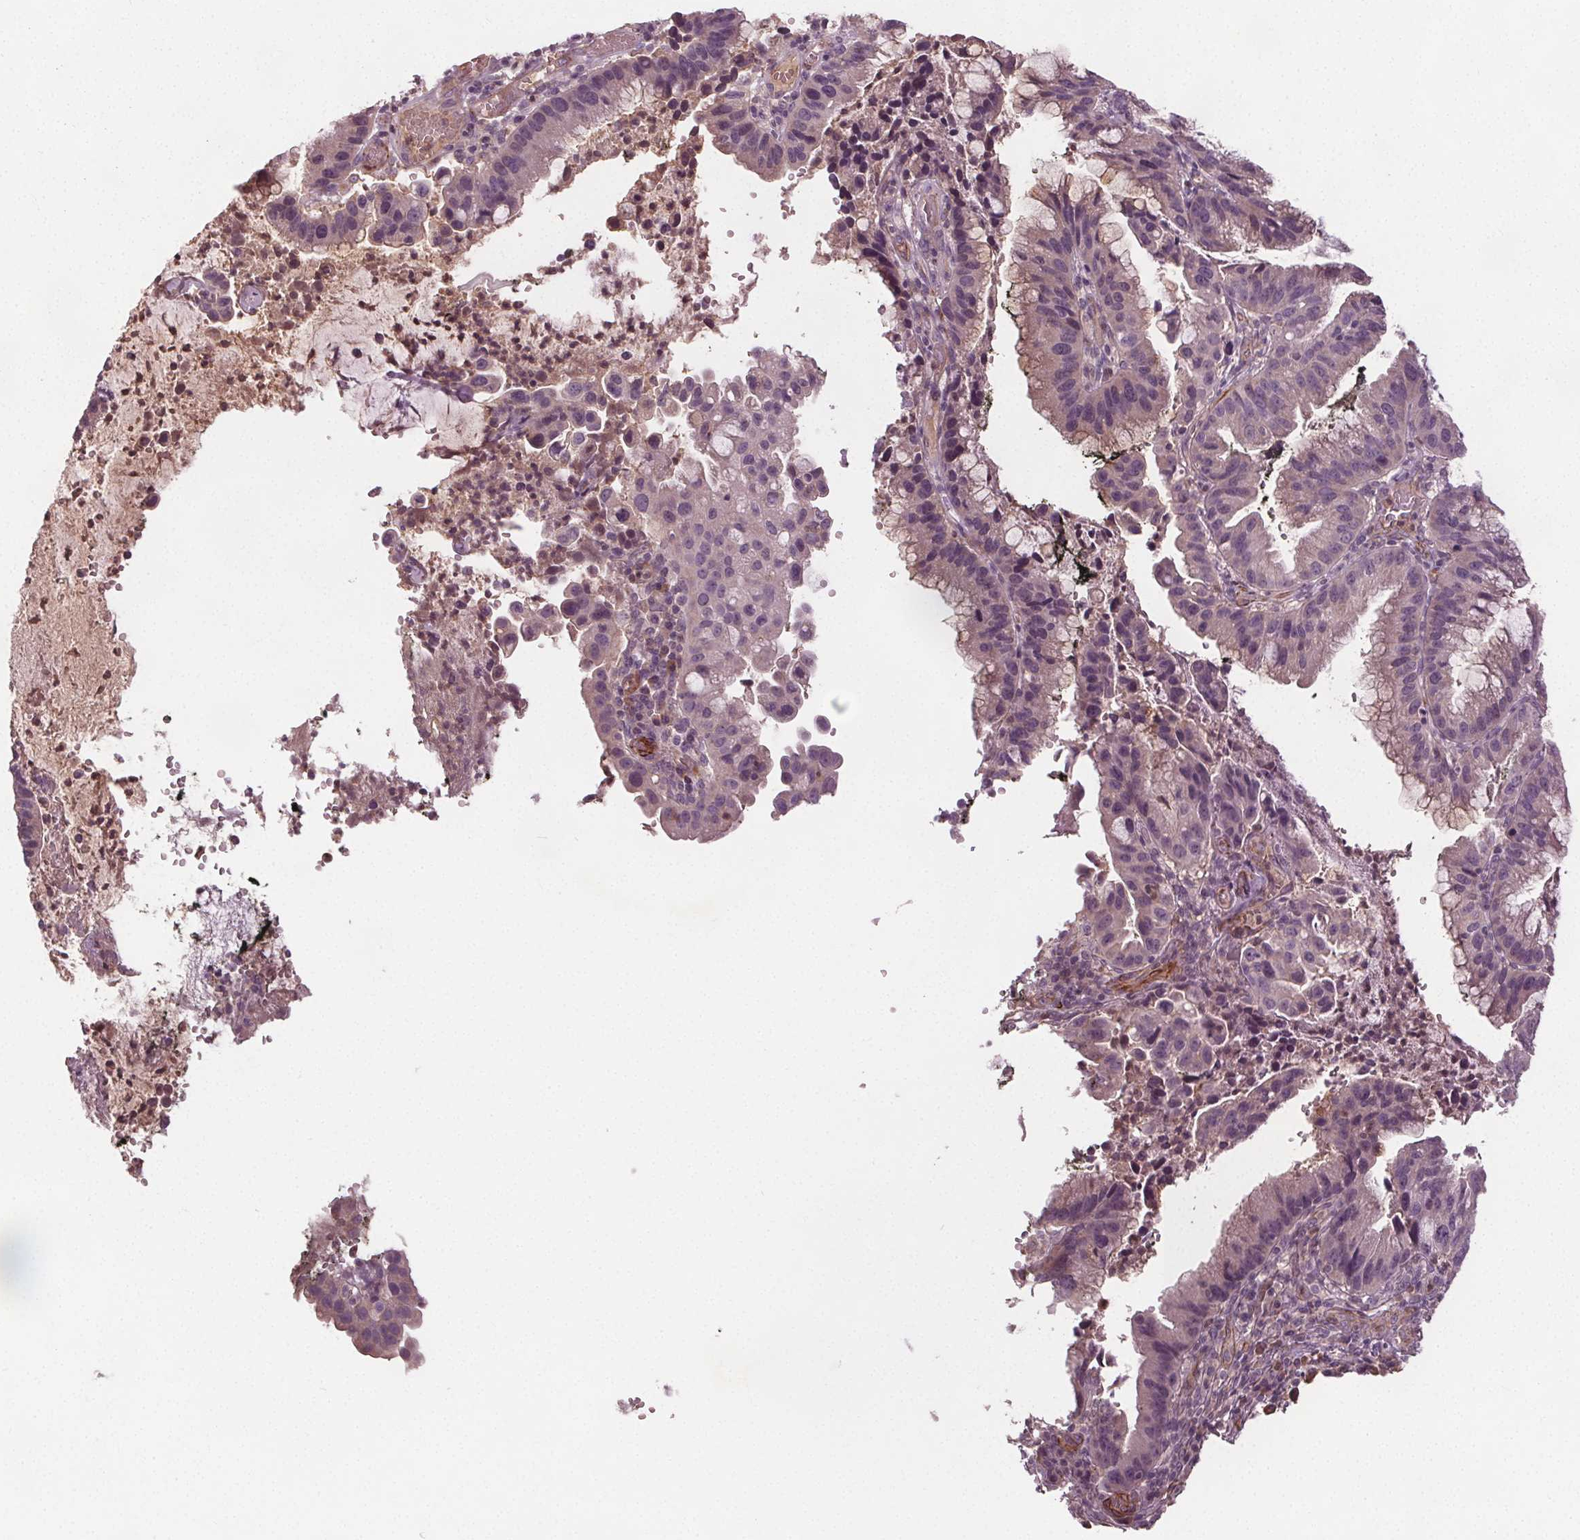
{"staining": {"intensity": "negative", "quantity": "none", "location": "none"}, "tissue": "cervical cancer", "cell_type": "Tumor cells", "image_type": "cancer", "snomed": [{"axis": "morphology", "description": "Adenocarcinoma, NOS"}, {"axis": "topography", "description": "Cervix"}], "caption": "Cervical cancer (adenocarcinoma) was stained to show a protein in brown. There is no significant expression in tumor cells.", "gene": "PDGFD", "patient": {"sex": "female", "age": 34}}